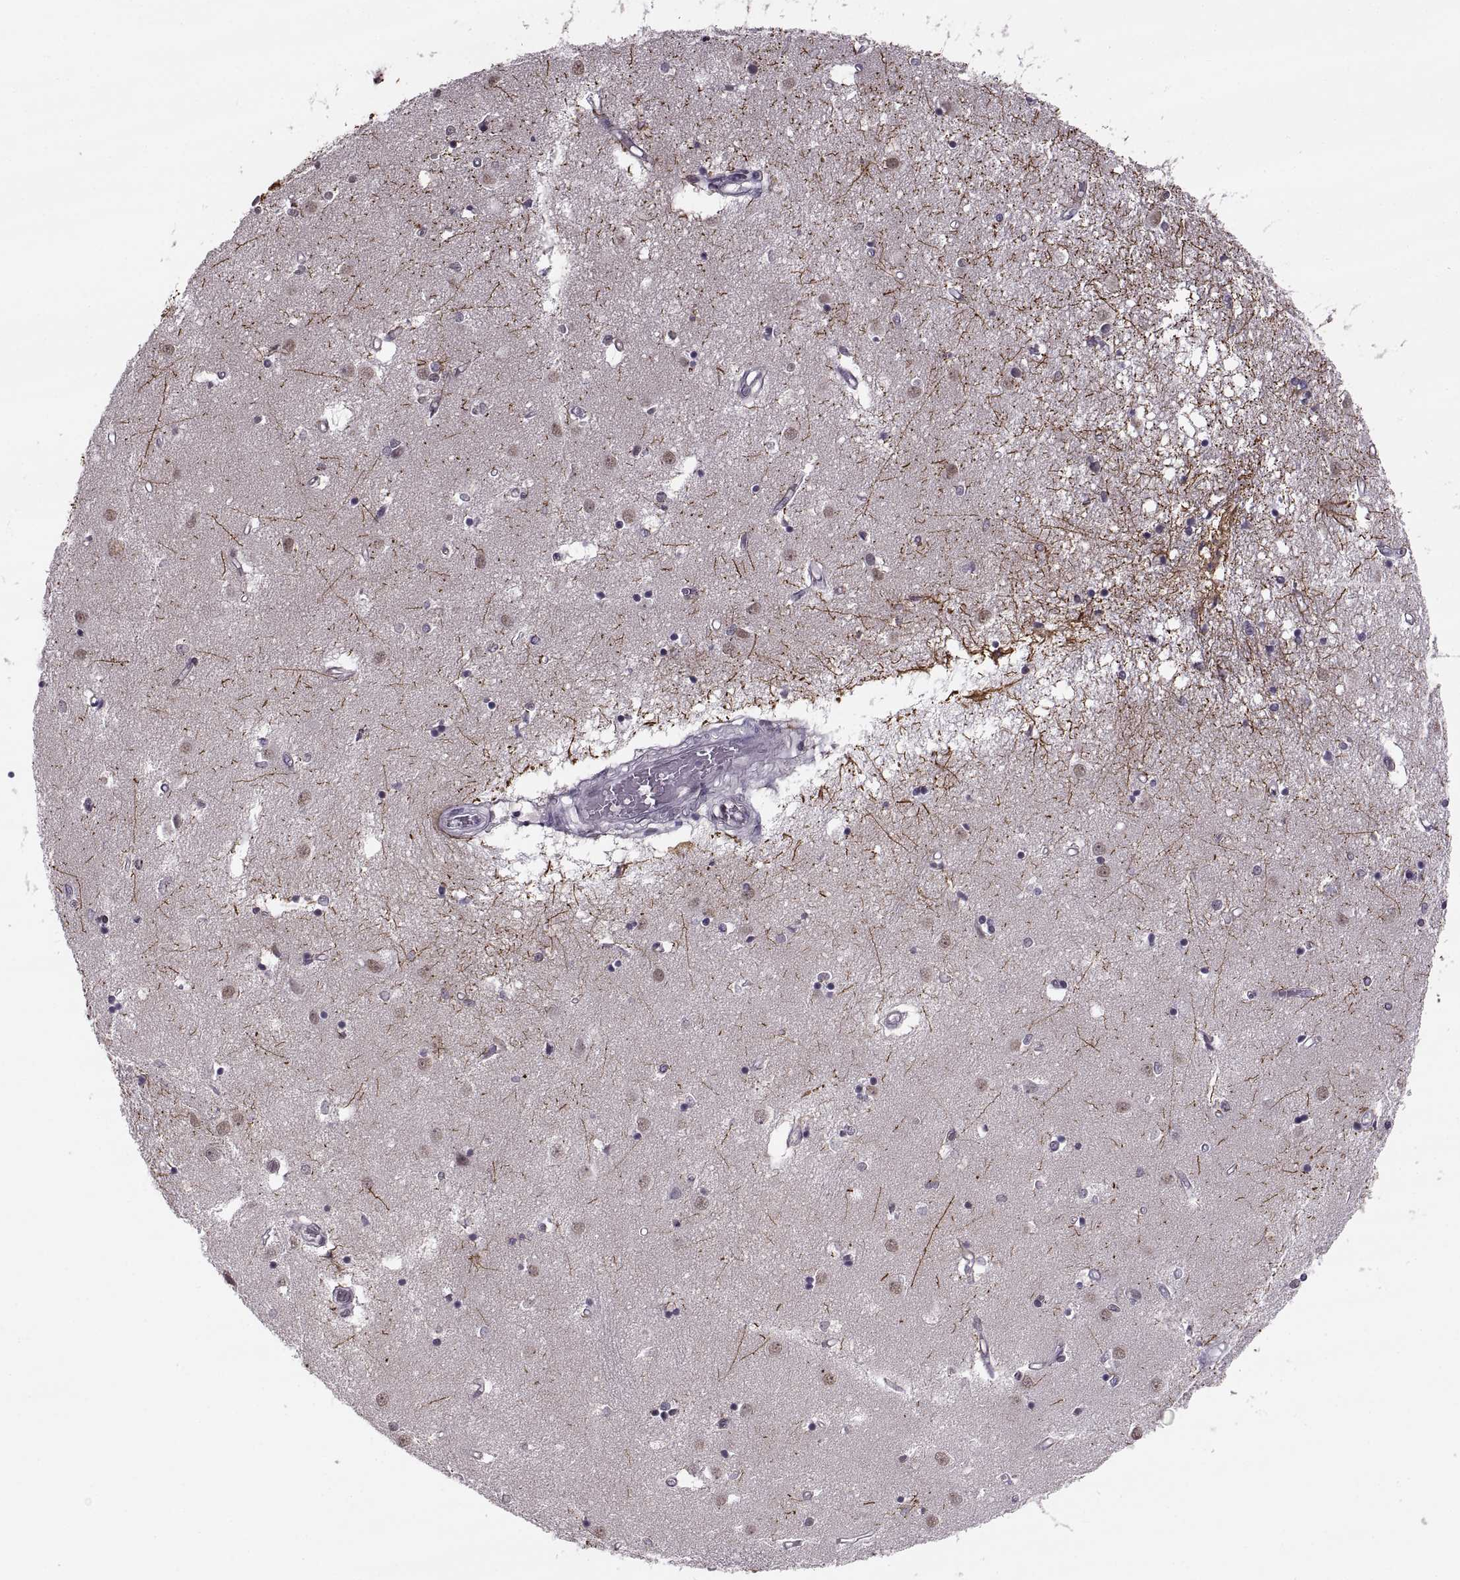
{"staining": {"intensity": "negative", "quantity": "none", "location": "none"}, "tissue": "caudate", "cell_type": "Glial cells", "image_type": "normal", "snomed": [{"axis": "morphology", "description": "Normal tissue, NOS"}, {"axis": "topography", "description": "Lateral ventricle wall"}], "caption": "Histopathology image shows no protein positivity in glial cells of benign caudate.", "gene": "LUZP2", "patient": {"sex": "male", "age": 54}}